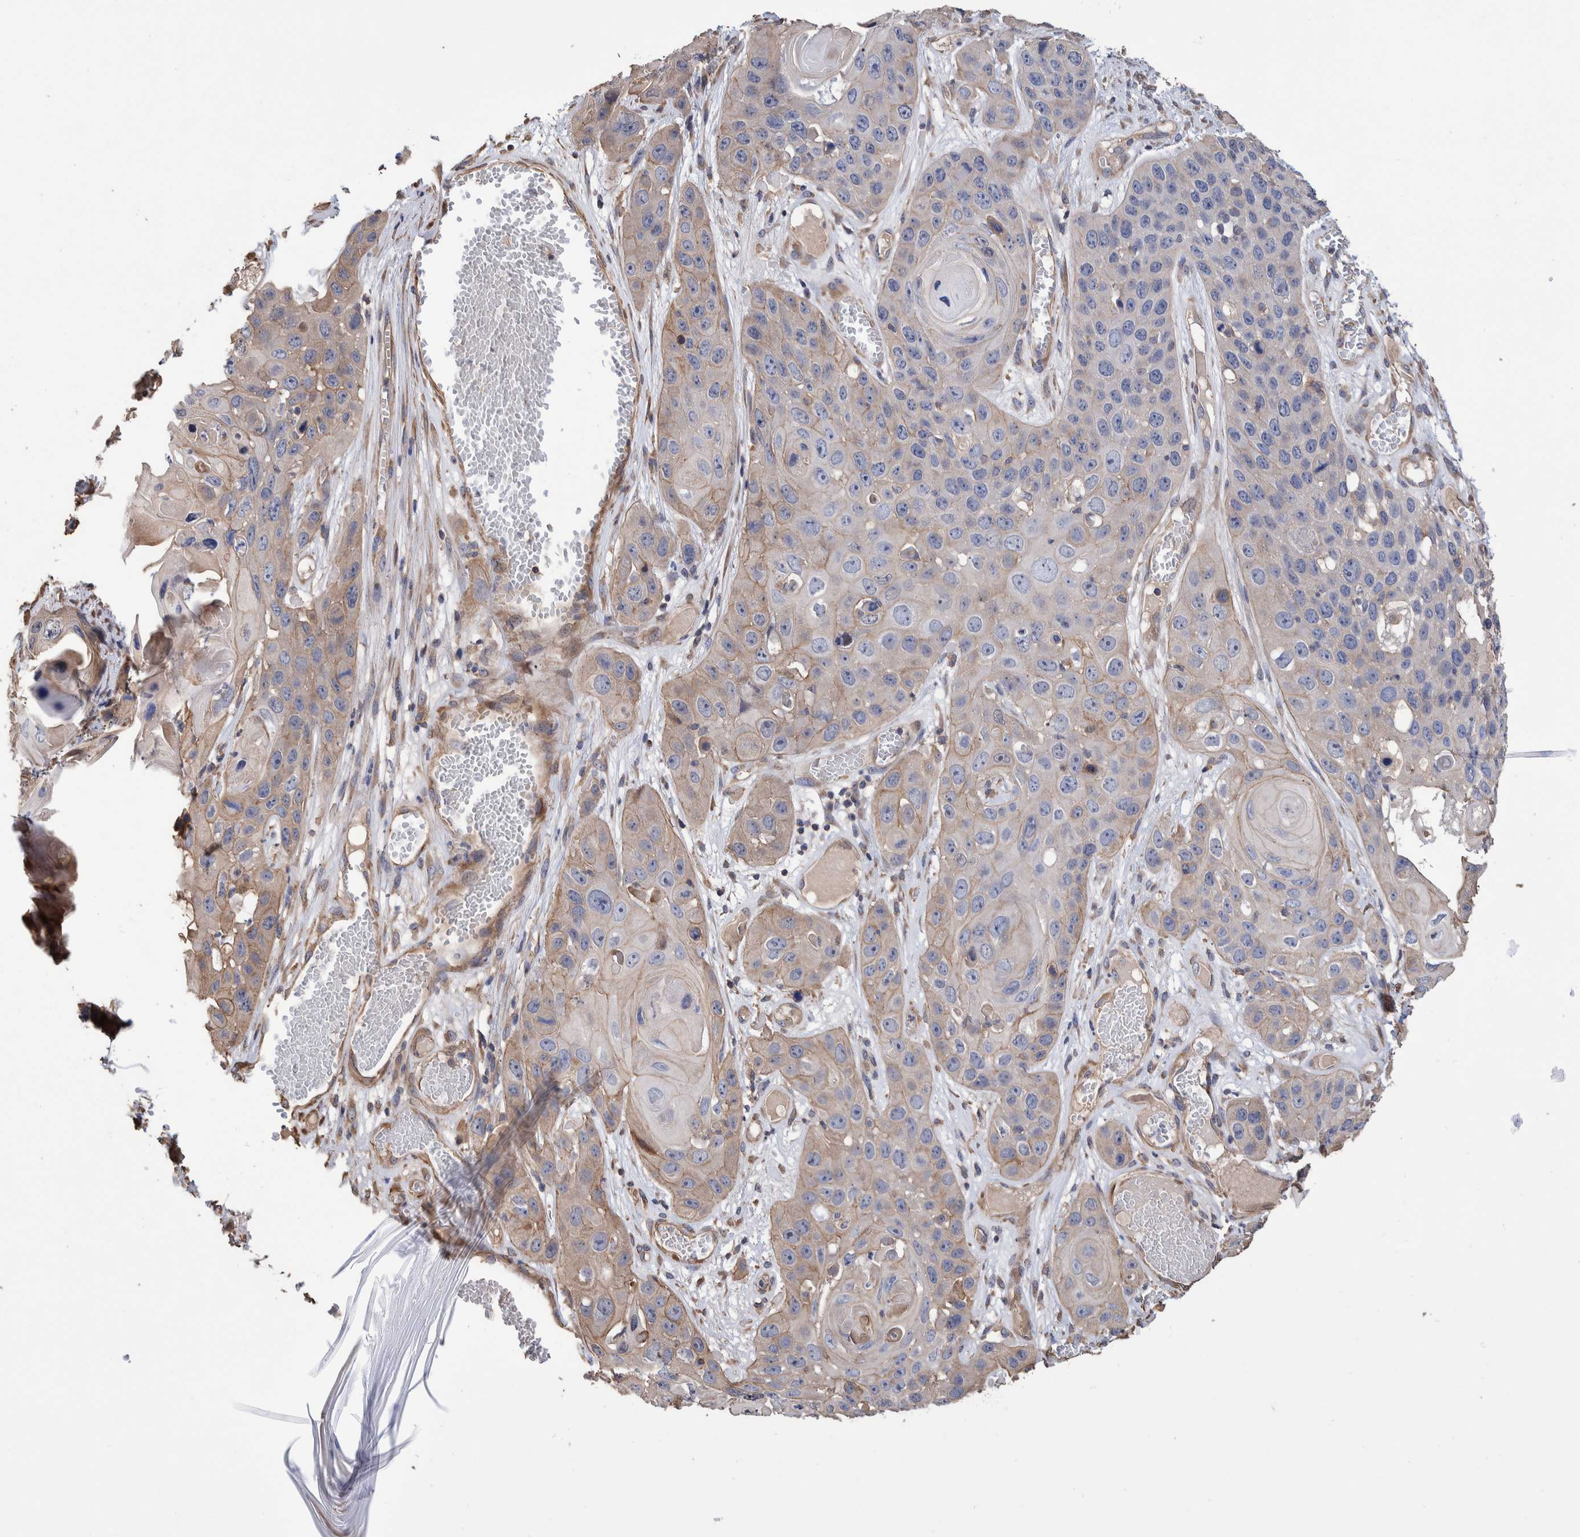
{"staining": {"intensity": "weak", "quantity": "<25%", "location": "cytoplasmic/membranous"}, "tissue": "skin cancer", "cell_type": "Tumor cells", "image_type": "cancer", "snomed": [{"axis": "morphology", "description": "Squamous cell carcinoma, NOS"}, {"axis": "topography", "description": "Skin"}], "caption": "DAB (3,3'-diaminobenzidine) immunohistochemical staining of squamous cell carcinoma (skin) displays no significant positivity in tumor cells.", "gene": "SLC45A4", "patient": {"sex": "male", "age": 55}}